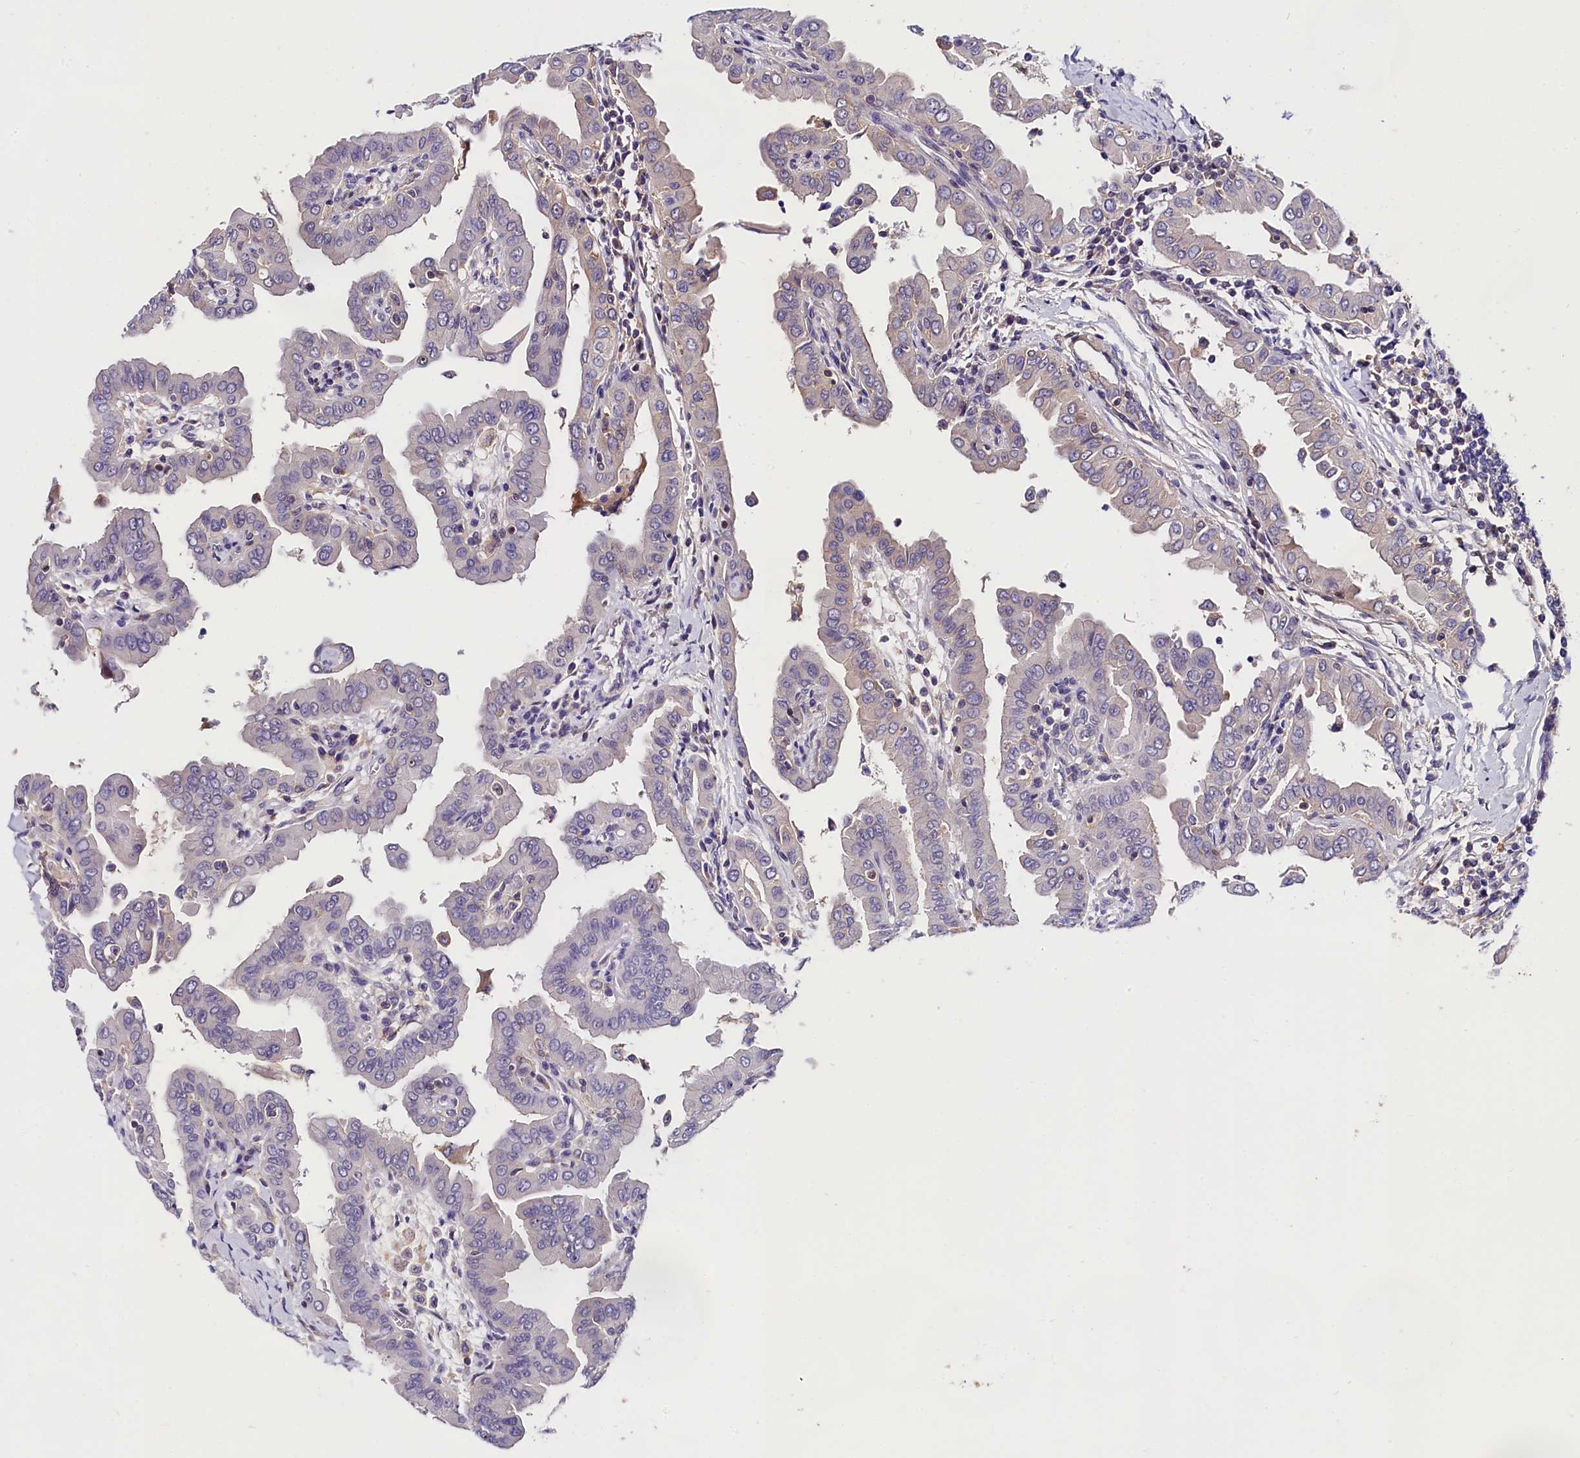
{"staining": {"intensity": "negative", "quantity": "none", "location": "none"}, "tissue": "thyroid cancer", "cell_type": "Tumor cells", "image_type": "cancer", "snomed": [{"axis": "morphology", "description": "Papillary adenocarcinoma, NOS"}, {"axis": "topography", "description": "Thyroid gland"}], "caption": "DAB immunohistochemical staining of thyroid cancer shows no significant expression in tumor cells.", "gene": "OAS3", "patient": {"sex": "male", "age": 33}}